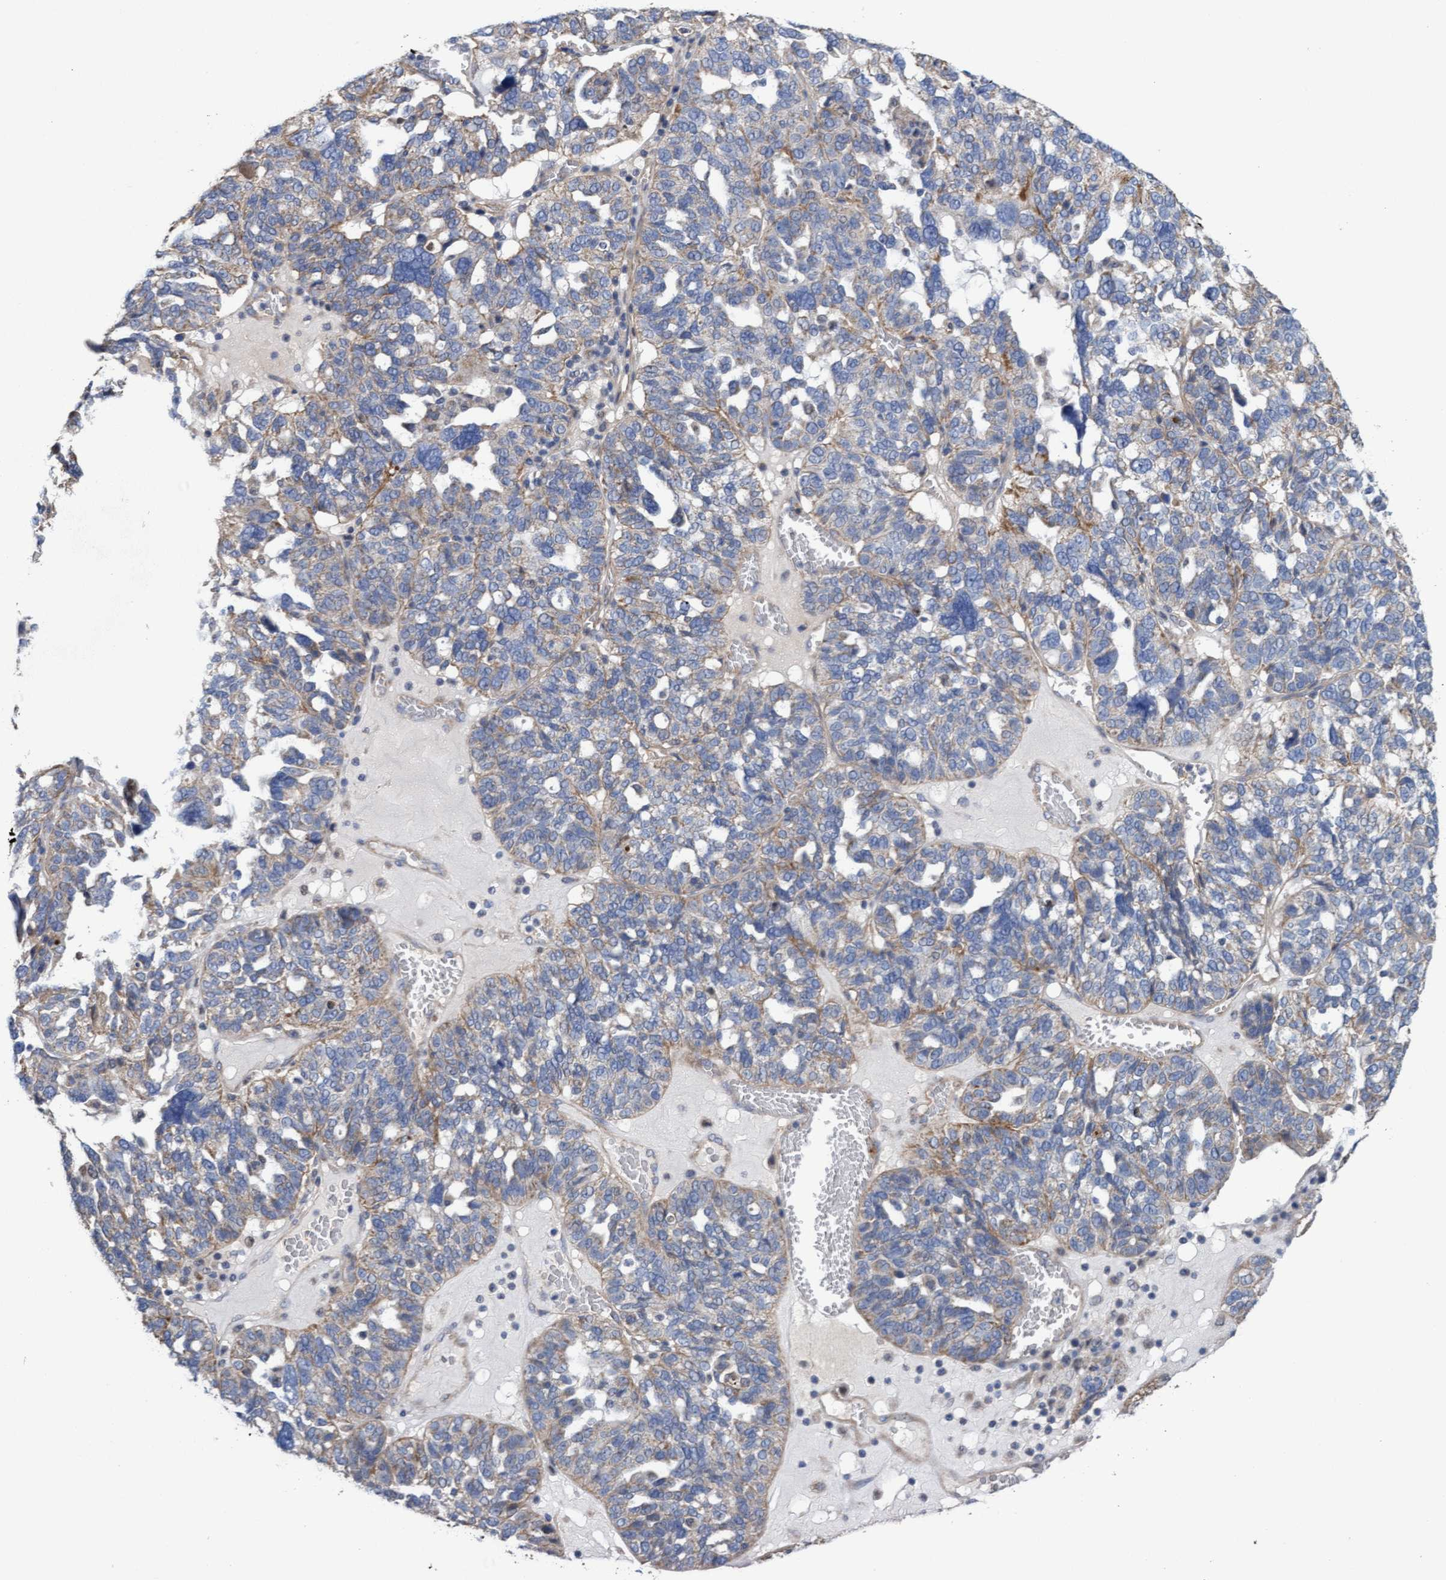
{"staining": {"intensity": "weak", "quantity": "25%-75%", "location": "cytoplasmic/membranous"}, "tissue": "ovarian cancer", "cell_type": "Tumor cells", "image_type": "cancer", "snomed": [{"axis": "morphology", "description": "Cystadenocarcinoma, serous, NOS"}, {"axis": "topography", "description": "Ovary"}], "caption": "High-power microscopy captured an immunohistochemistry (IHC) micrograph of serous cystadenocarcinoma (ovarian), revealing weak cytoplasmic/membranous positivity in approximately 25%-75% of tumor cells. (Brightfield microscopy of DAB IHC at high magnification).", "gene": "MRPL38", "patient": {"sex": "female", "age": 59}}